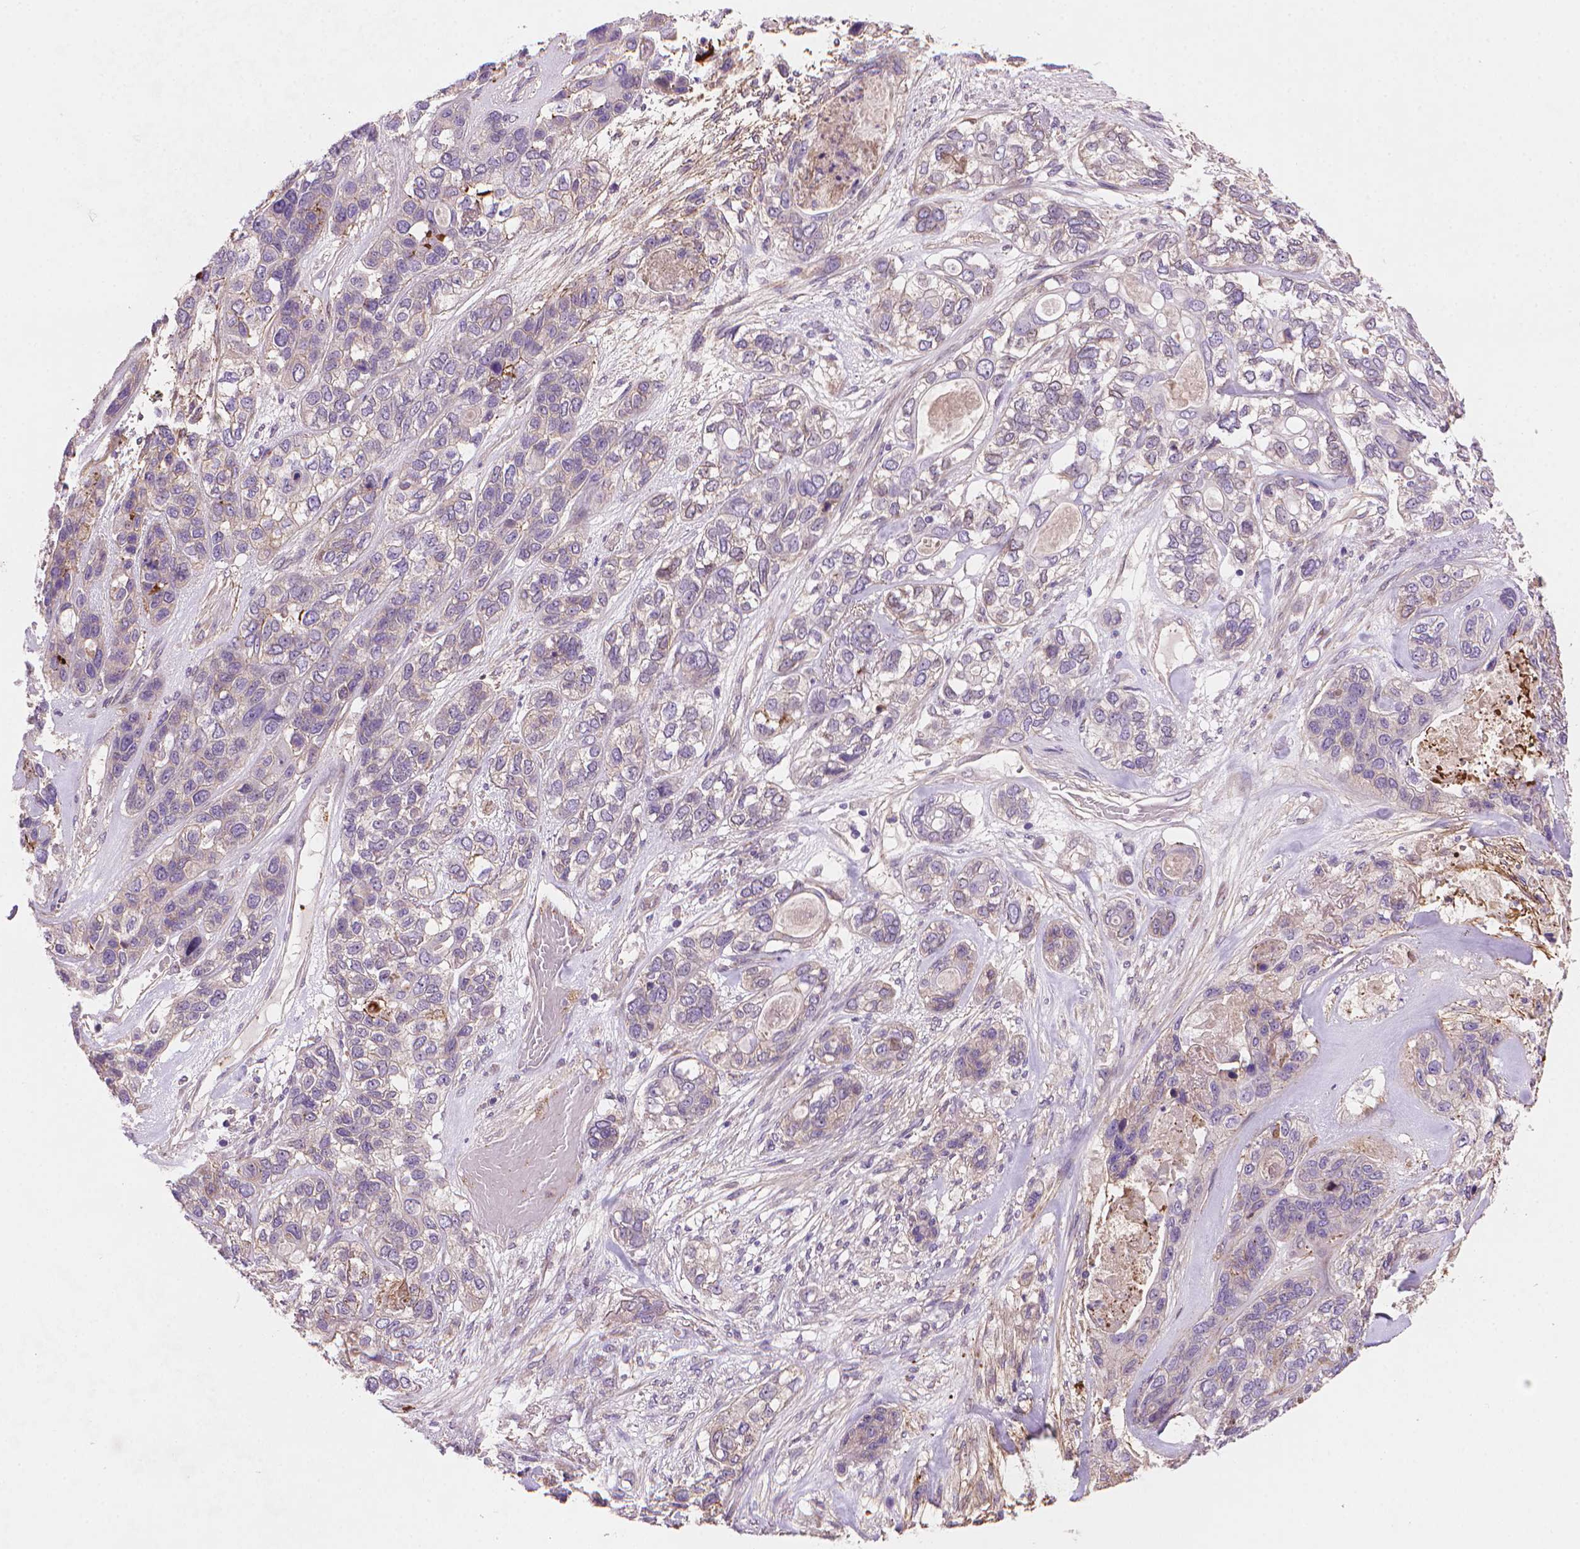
{"staining": {"intensity": "negative", "quantity": "none", "location": "none"}, "tissue": "lung cancer", "cell_type": "Tumor cells", "image_type": "cancer", "snomed": [{"axis": "morphology", "description": "Squamous cell carcinoma, NOS"}, {"axis": "topography", "description": "Lung"}], "caption": "This micrograph is of lung squamous cell carcinoma stained with IHC to label a protein in brown with the nuclei are counter-stained blue. There is no staining in tumor cells. (Stains: DAB (3,3'-diaminobenzidine) immunohistochemistry (IHC) with hematoxylin counter stain, Microscopy: brightfield microscopy at high magnification).", "gene": "AMMECR1", "patient": {"sex": "female", "age": 70}}